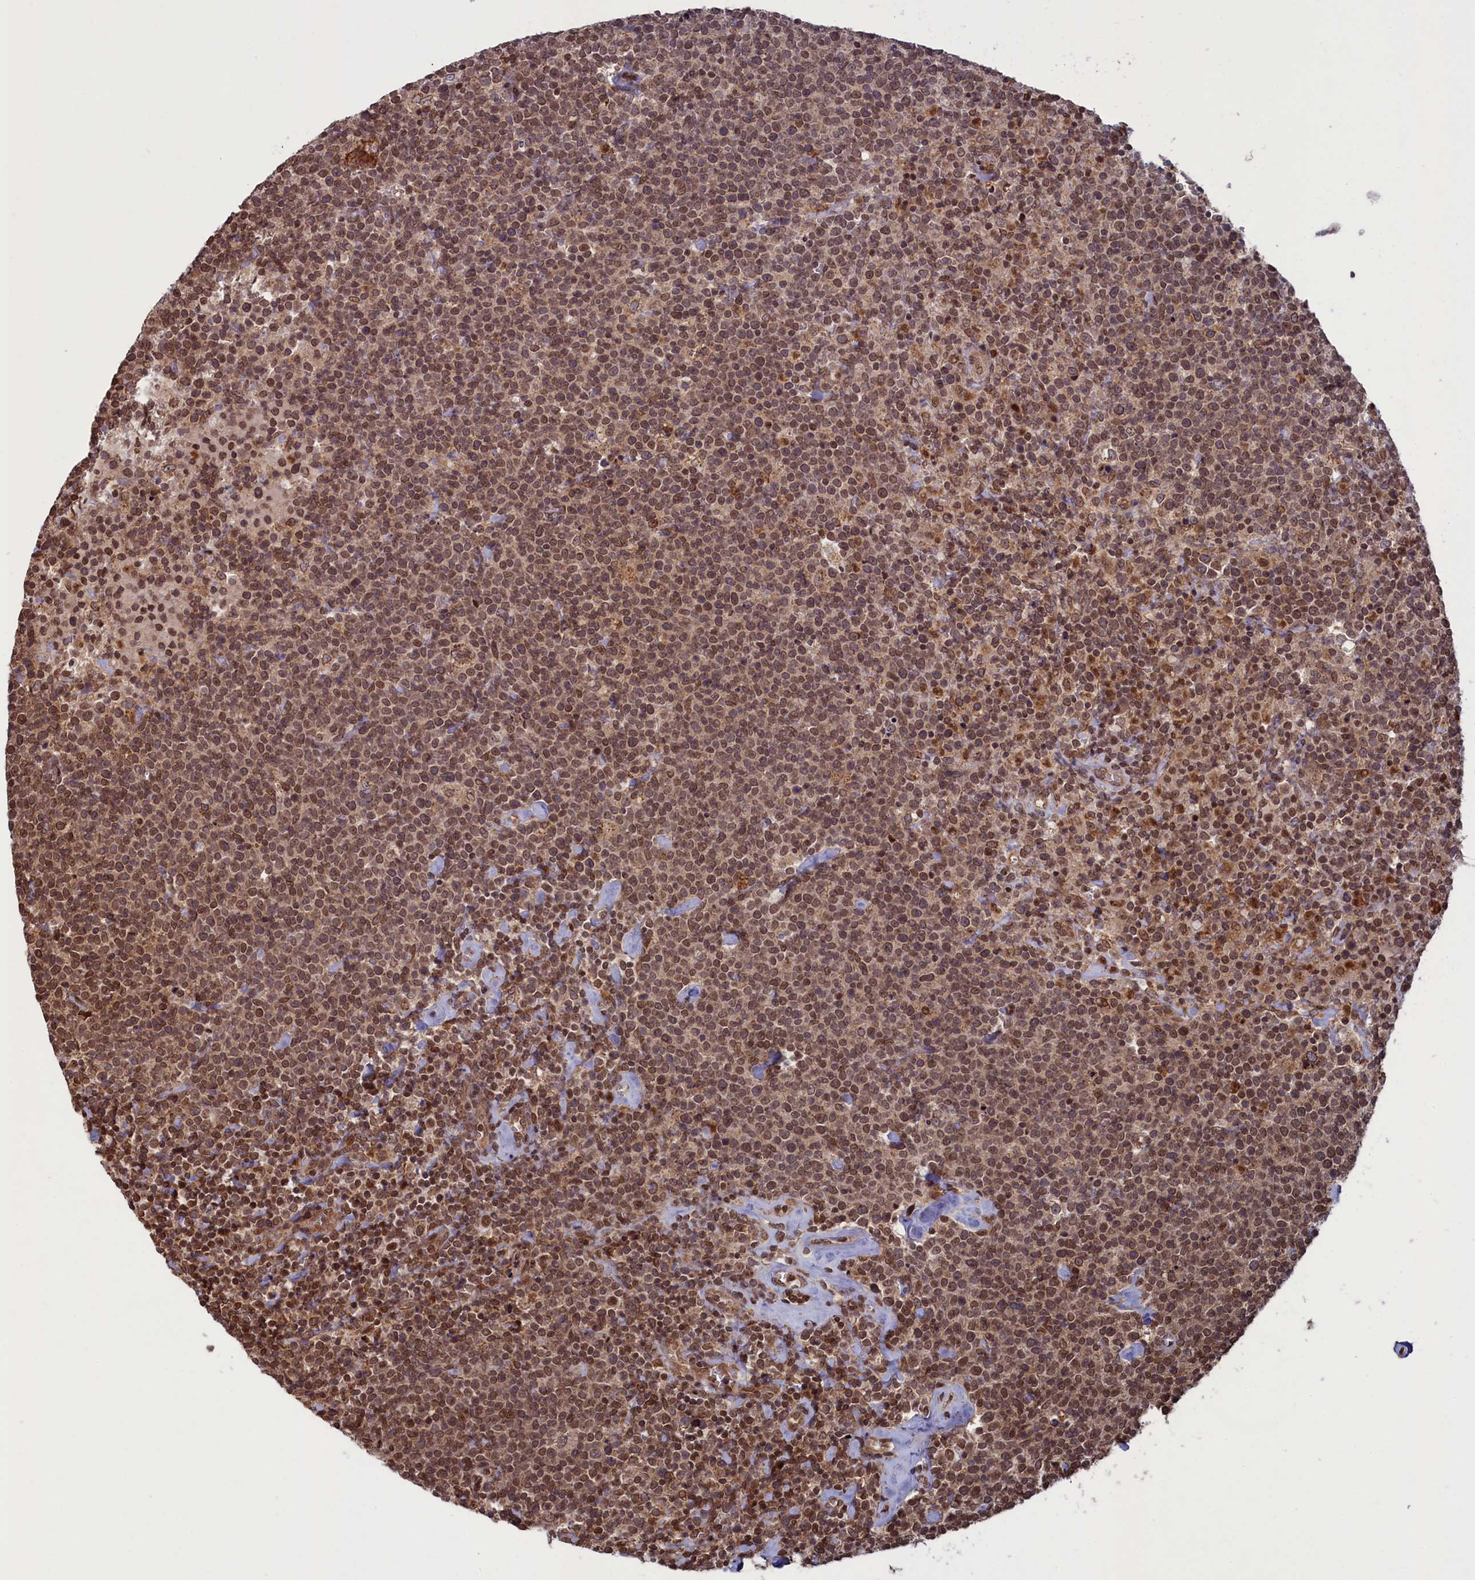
{"staining": {"intensity": "moderate", "quantity": ">75%", "location": "nuclear"}, "tissue": "lymphoma", "cell_type": "Tumor cells", "image_type": "cancer", "snomed": [{"axis": "morphology", "description": "Malignant lymphoma, non-Hodgkin's type, High grade"}, {"axis": "topography", "description": "Lymph node"}], "caption": "Moderate nuclear protein positivity is present in about >75% of tumor cells in malignant lymphoma, non-Hodgkin's type (high-grade).", "gene": "NAE1", "patient": {"sex": "male", "age": 61}}